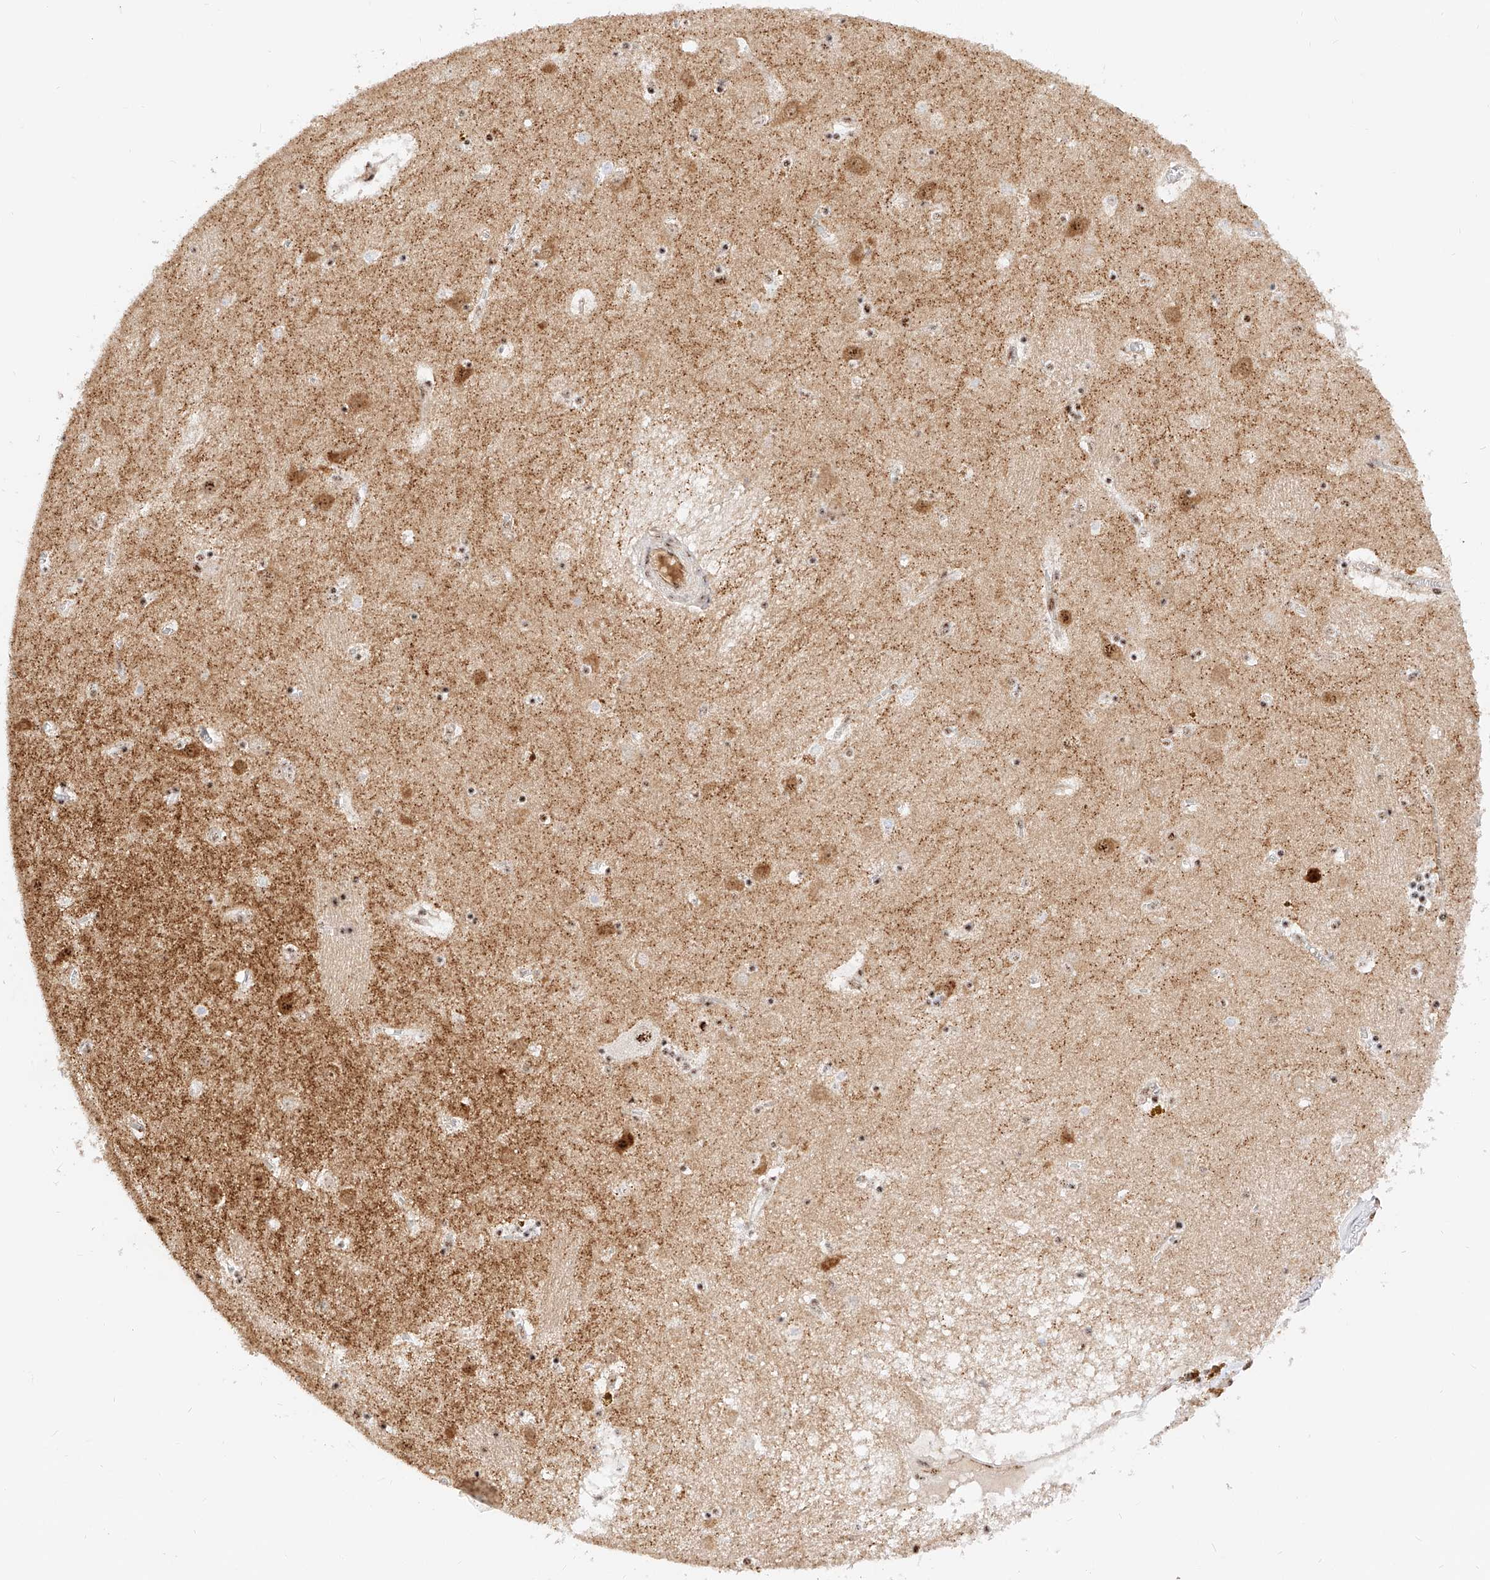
{"staining": {"intensity": "moderate", "quantity": "25%-75%", "location": "nuclear"}, "tissue": "caudate", "cell_type": "Glial cells", "image_type": "normal", "snomed": [{"axis": "morphology", "description": "Normal tissue, NOS"}, {"axis": "topography", "description": "Lateral ventricle wall"}], "caption": "Moderate nuclear expression is seen in about 25%-75% of glial cells in benign caudate. (IHC, brightfield microscopy, high magnification).", "gene": "ATXN7L2", "patient": {"sex": "male", "age": 70}}